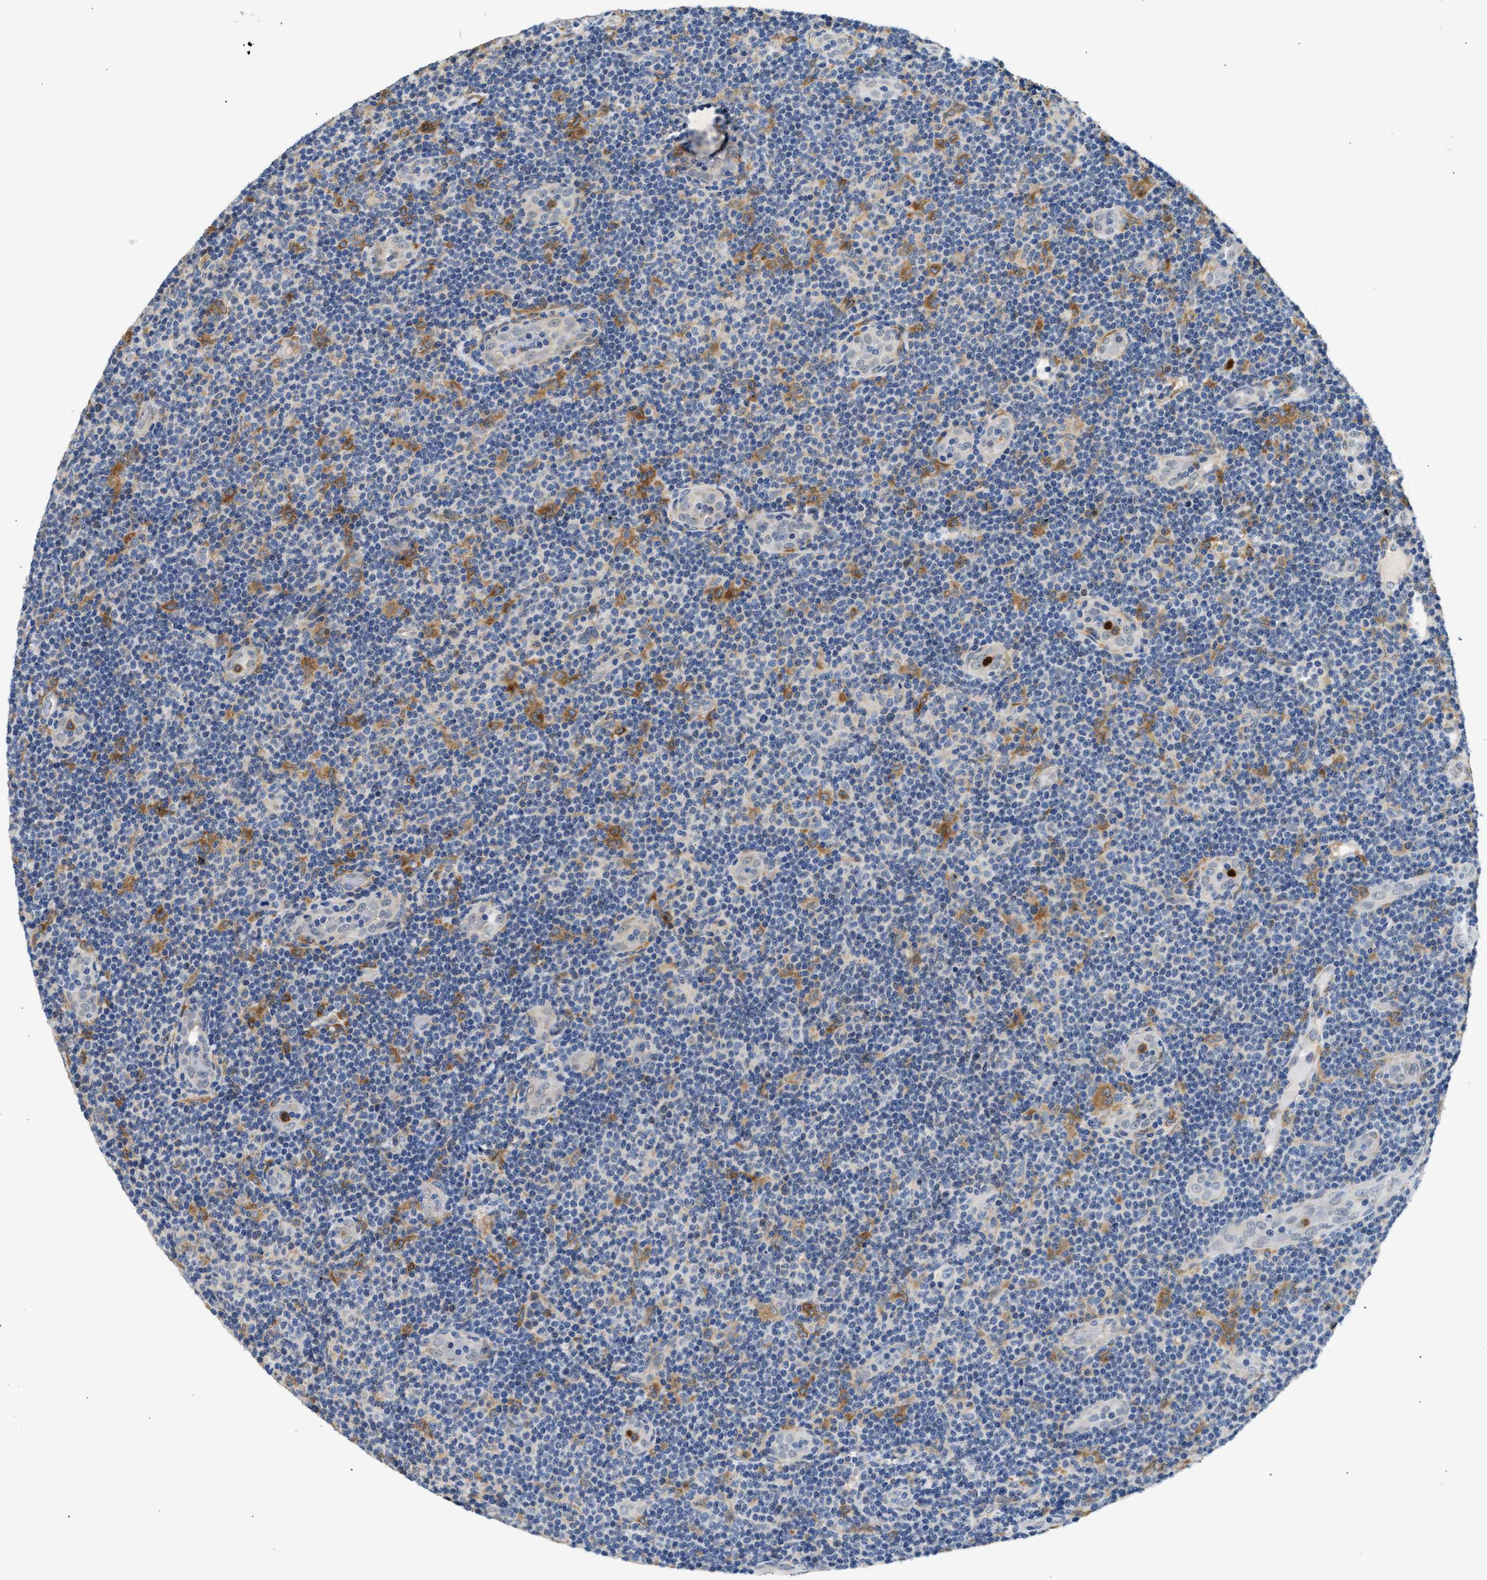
{"staining": {"intensity": "moderate", "quantity": "<25%", "location": "cytoplasmic/membranous"}, "tissue": "lymphoma", "cell_type": "Tumor cells", "image_type": "cancer", "snomed": [{"axis": "morphology", "description": "Malignant lymphoma, non-Hodgkin's type, Low grade"}, {"axis": "topography", "description": "Lymph node"}], "caption": "Protein staining reveals moderate cytoplasmic/membranous expression in about <25% of tumor cells in malignant lymphoma, non-Hodgkin's type (low-grade).", "gene": "RAB31", "patient": {"sex": "male", "age": 83}}